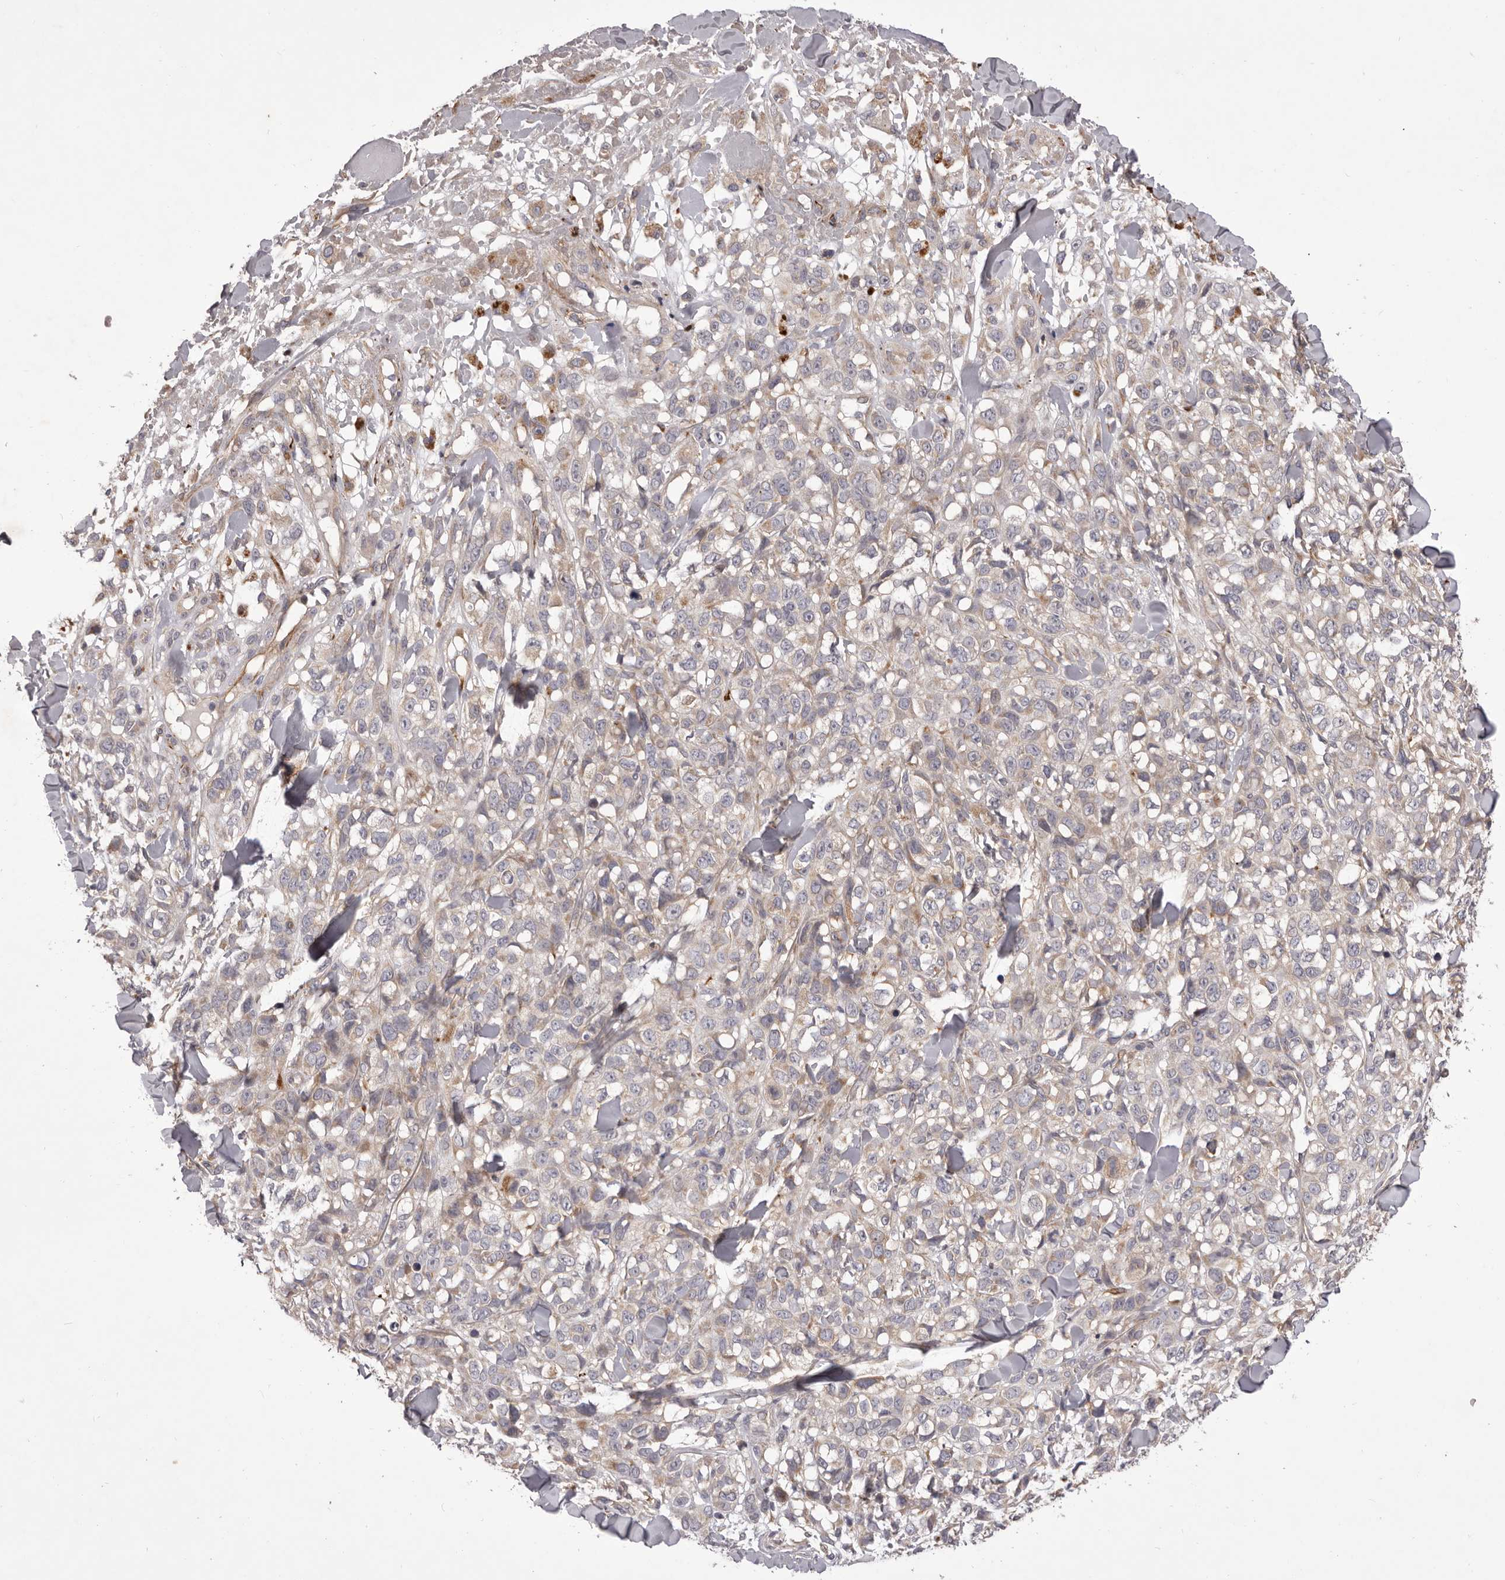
{"staining": {"intensity": "negative", "quantity": "none", "location": "none"}, "tissue": "melanoma", "cell_type": "Tumor cells", "image_type": "cancer", "snomed": [{"axis": "morphology", "description": "Malignant melanoma, Metastatic site"}, {"axis": "topography", "description": "Skin"}], "caption": "Tumor cells are negative for brown protein staining in melanoma. (DAB IHC visualized using brightfield microscopy, high magnification).", "gene": "PNRC1", "patient": {"sex": "female", "age": 72}}